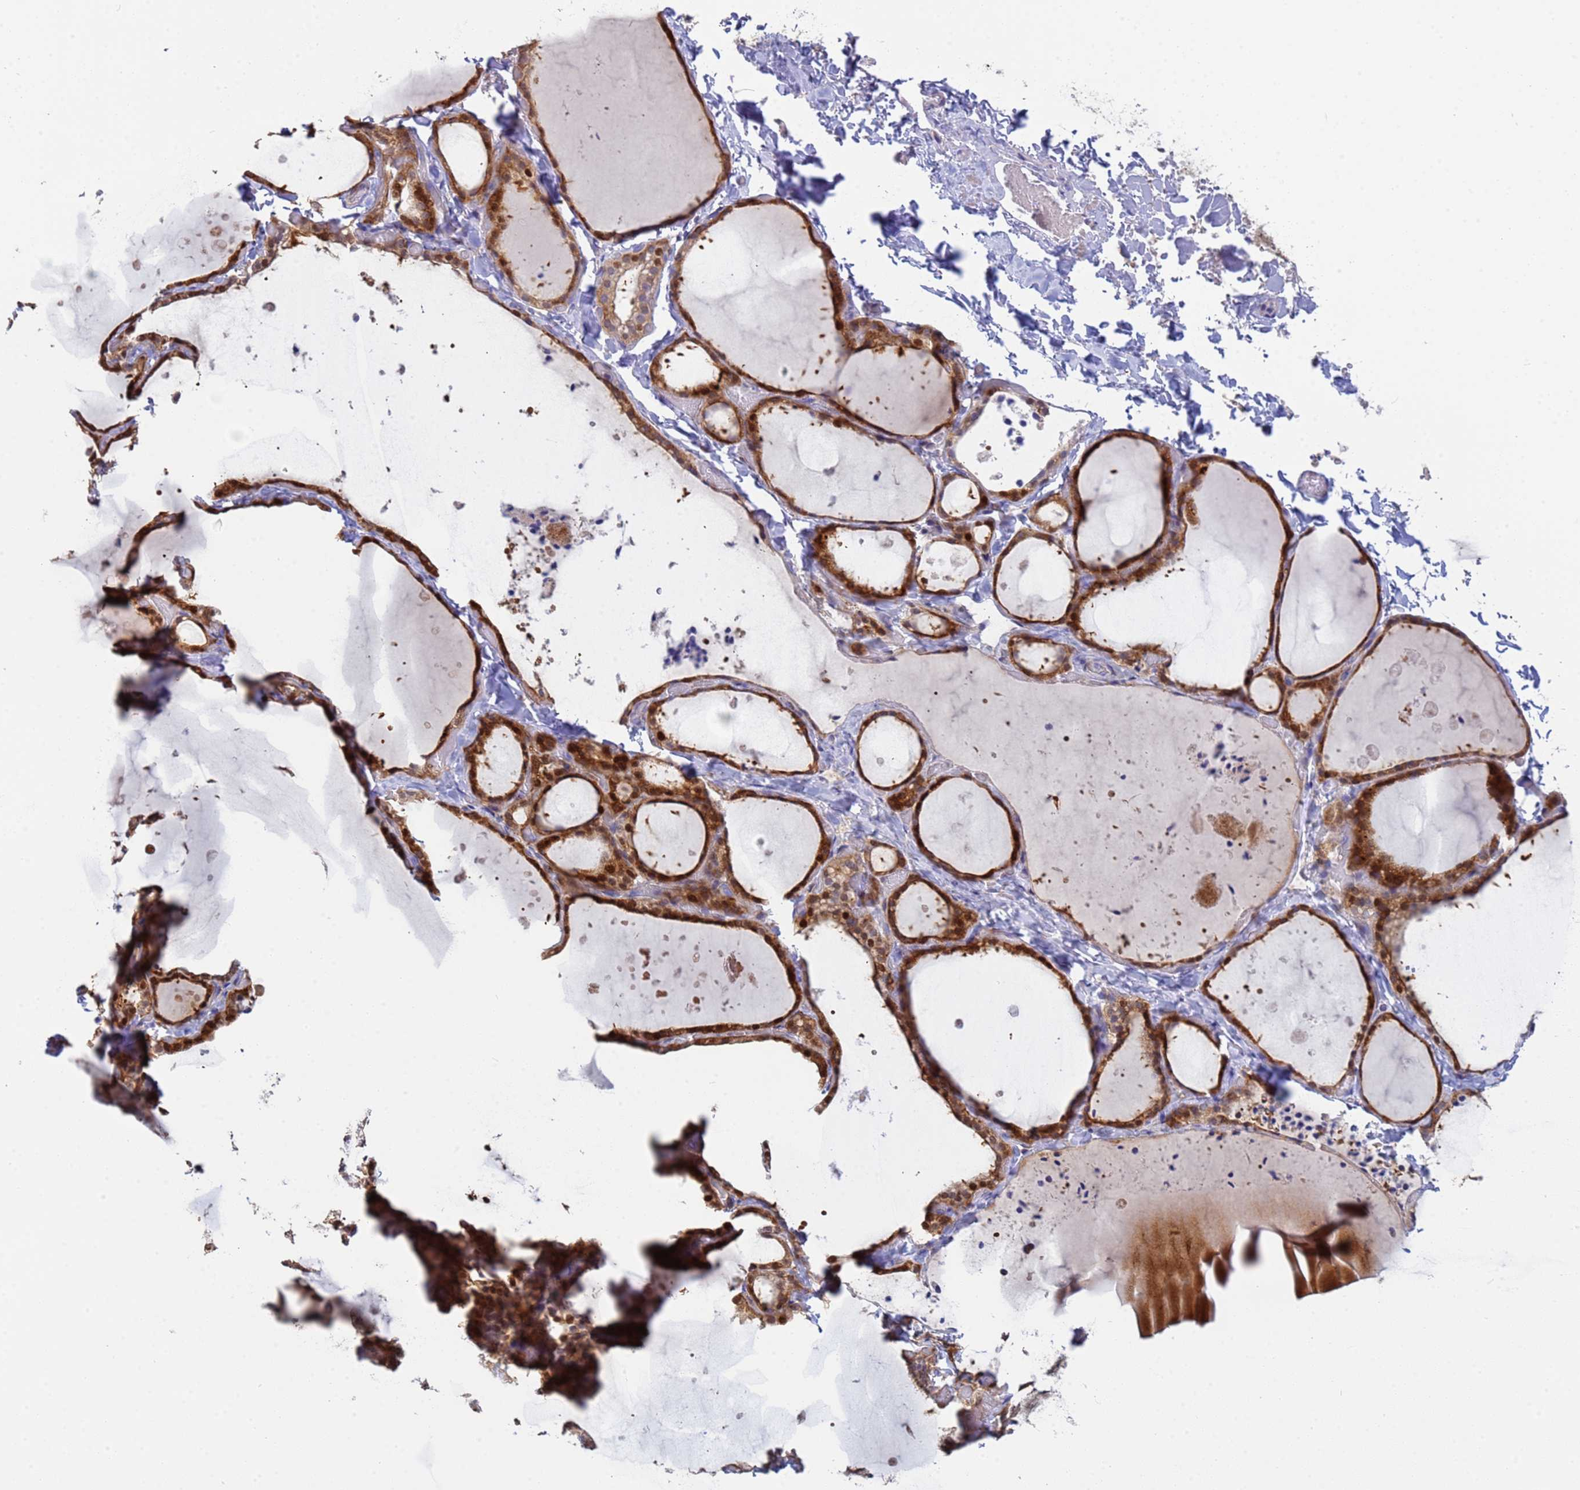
{"staining": {"intensity": "strong", "quantity": ">75%", "location": "cytoplasmic/membranous,nuclear"}, "tissue": "thyroid gland", "cell_type": "Glandular cells", "image_type": "normal", "snomed": [{"axis": "morphology", "description": "Normal tissue, NOS"}, {"axis": "topography", "description": "Thyroid gland"}], "caption": "Strong cytoplasmic/membranous,nuclear expression for a protein is present in about >75% of glandular cells of benign thyroid gland using immunohistochemistry.", "gene": "PPP6R1", "patient": {"sex": "female", "age": 44}}